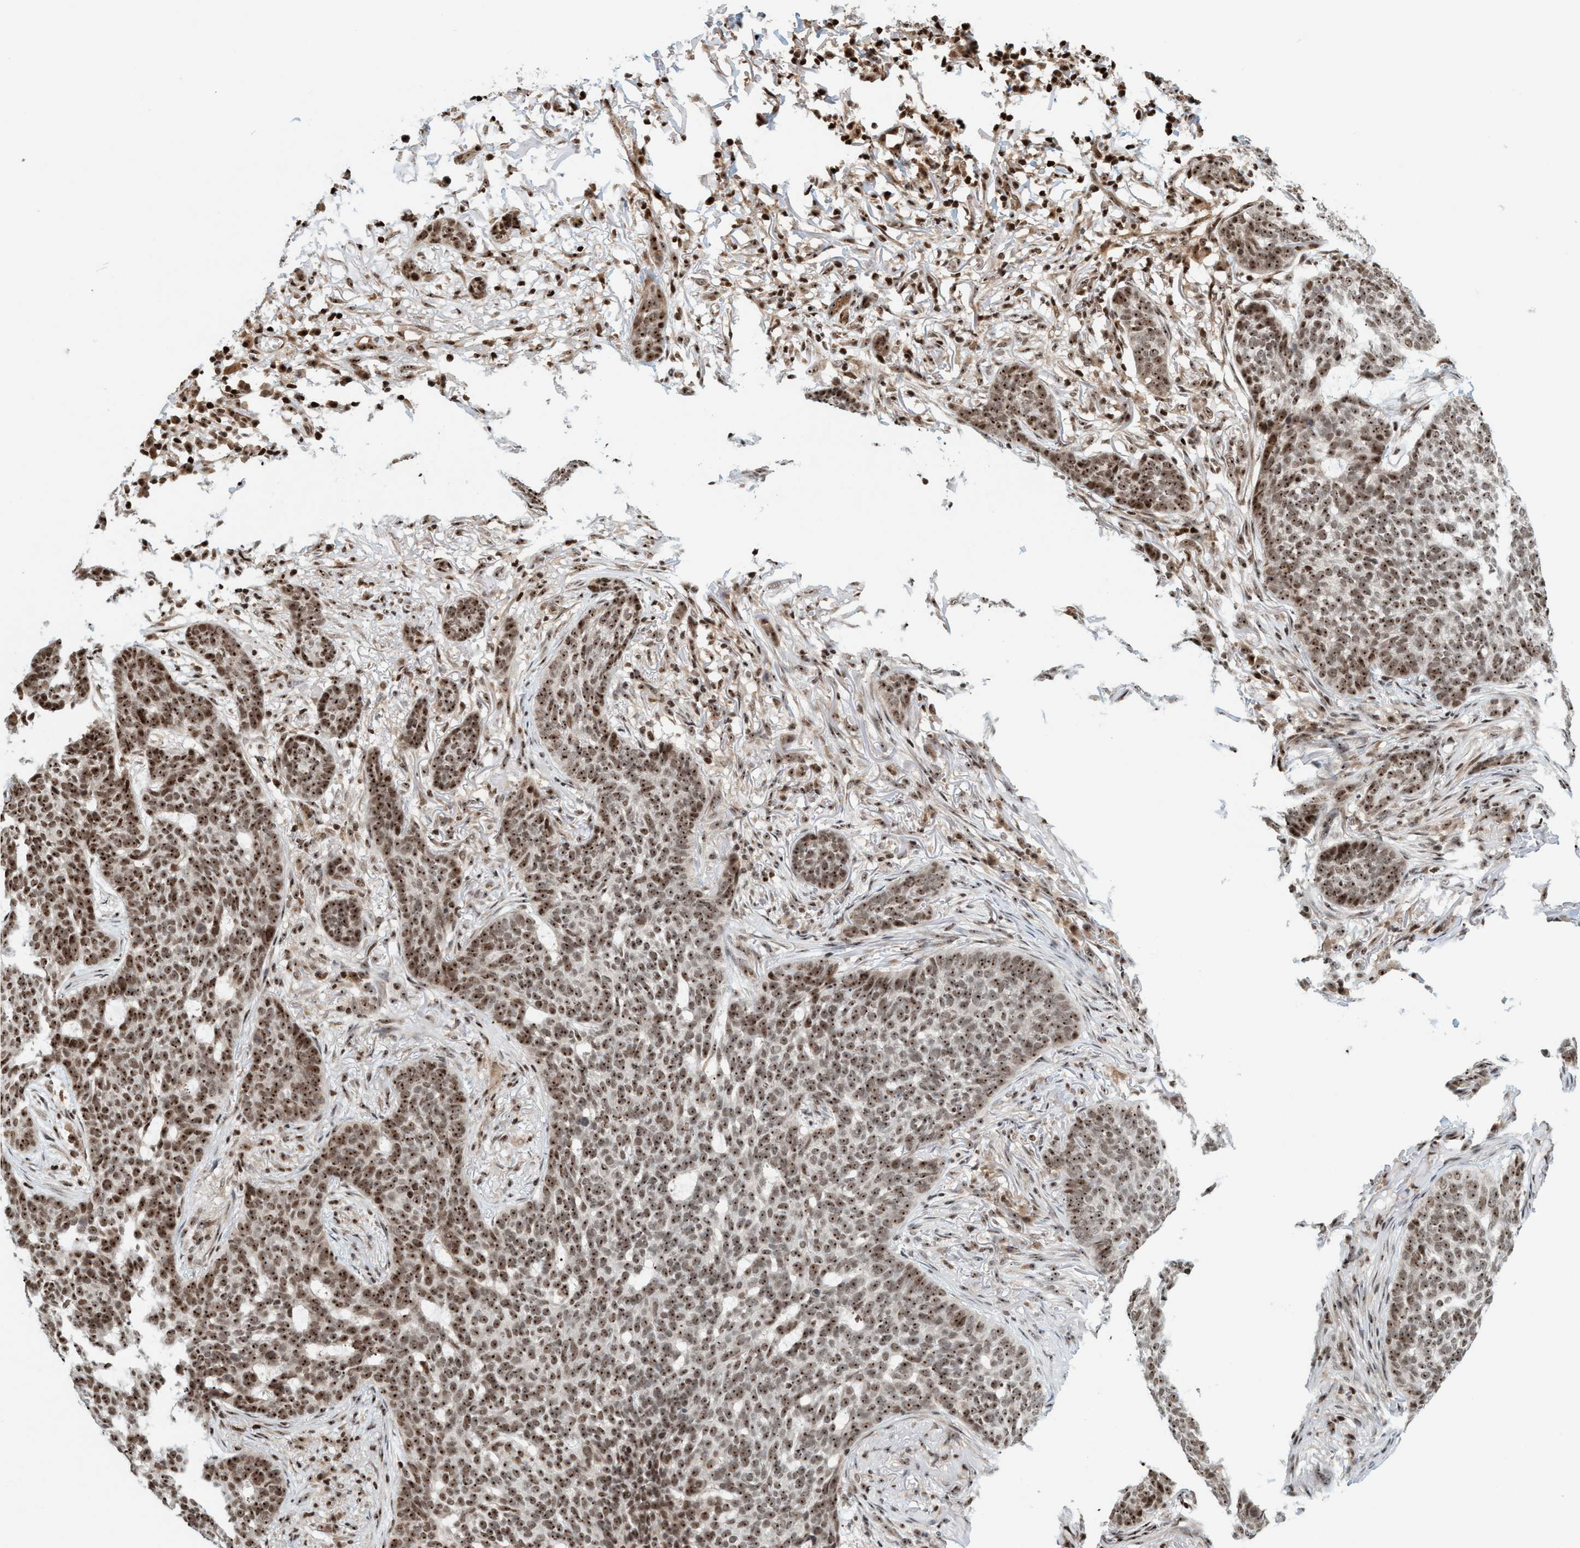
{"staining": {"intensity": "strong", "quantity": ">75%", "location": "nuclear"}, "tissue": "skin cancer", "cell_type": "Tumor cells", "image_type": "cancer", "snomed": [{"axis": "morphology", "description": "Basal cell carcinoma"}, {"axis": "topography", "description": "Skin"}], "caption": "This is a histology image of IHC staining of basal cell carcinoma (skin), which shows strong staining in the nuclear of tumor cells.", "gene": "SMCR8", "patient": {"sex": "male", "age": 85}}